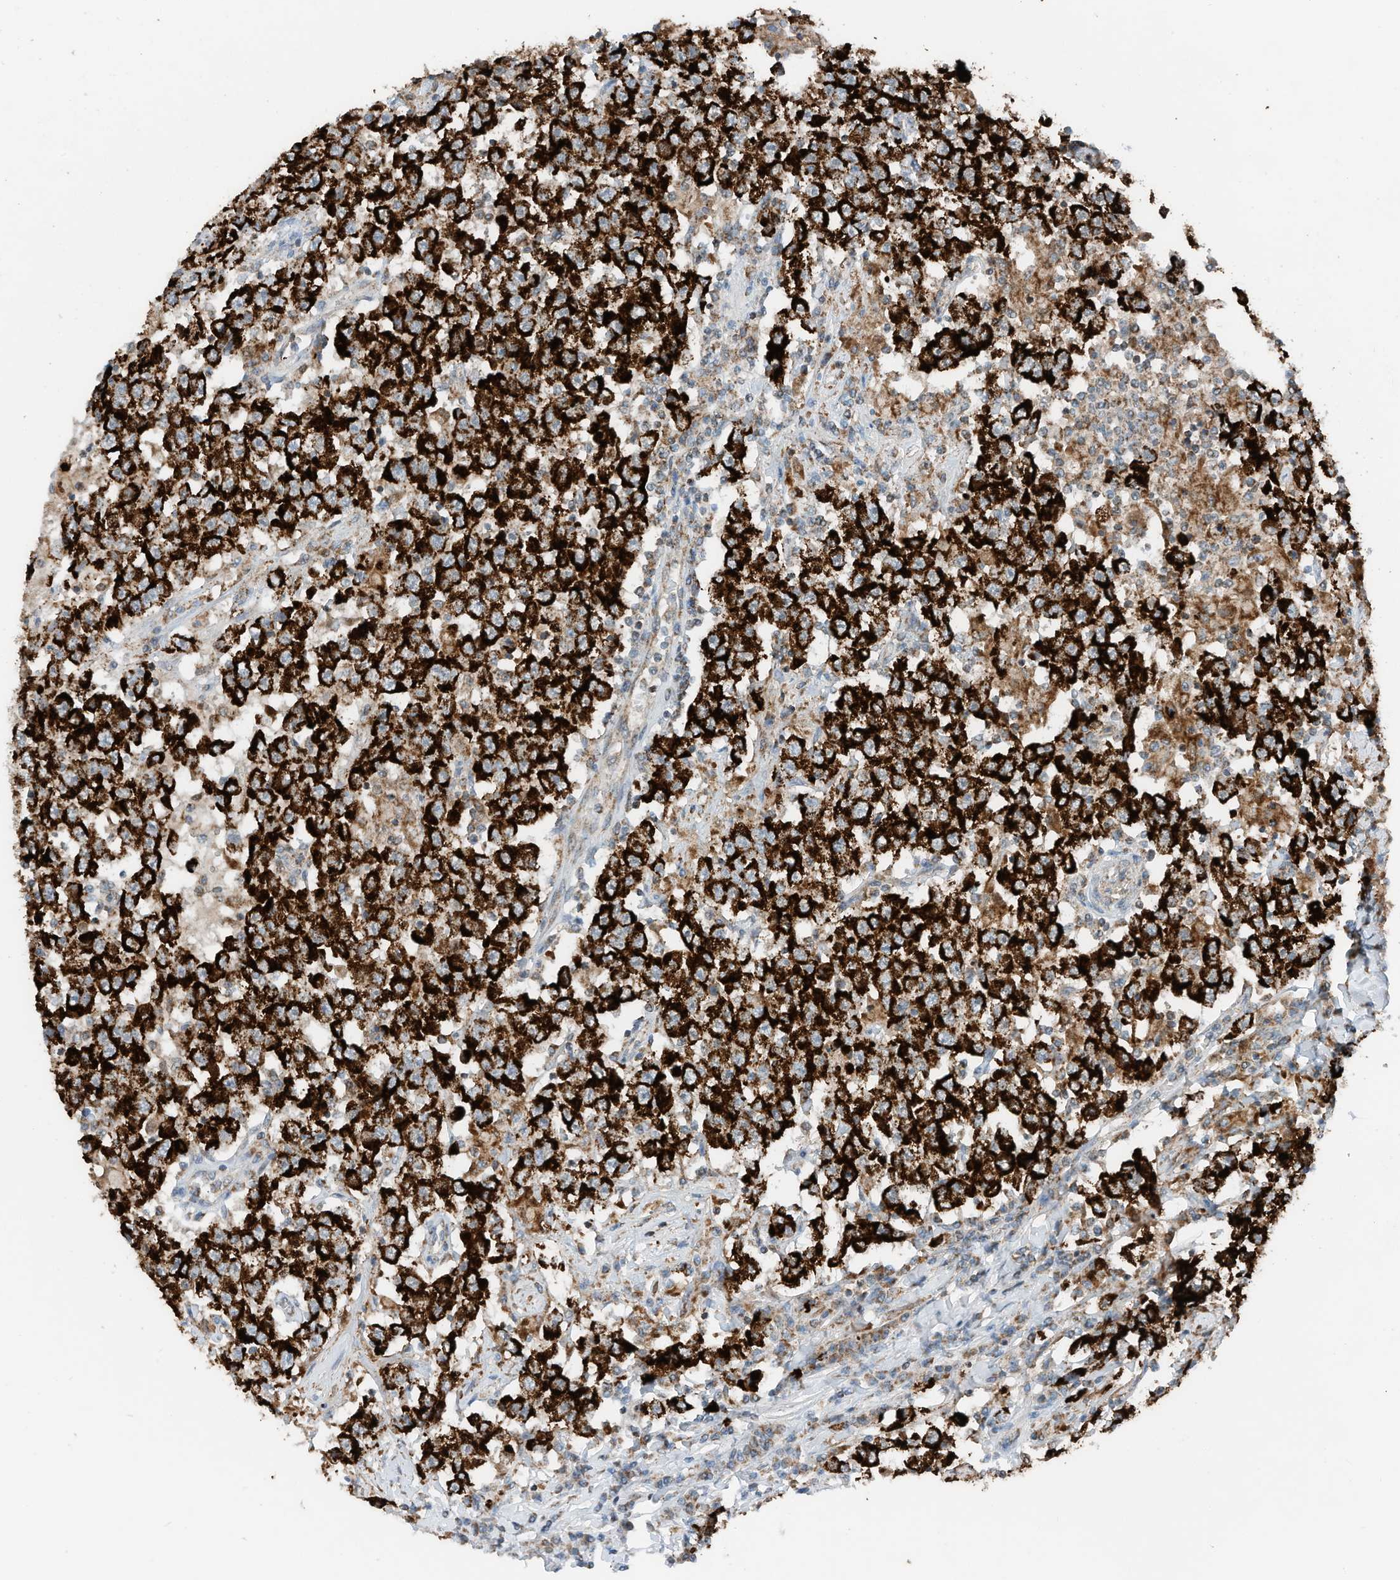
{"staining": {"intensity": "strong", "quantity": ">75%", "location": "cytoplasmic/membranous"}, "tissue": "testis cancer", "cell_type": "Tumor cells", "image_type": "cancer", "snomed": [{"axis": "morphology", "description": "Seminoma, NOS"}, {"axis": "topography", "description": "Testis"}], "caption": "Protein staining displays strong cytoplasmic/membranous positivity in approximately >75% of tumor cells in testis cancer (seminoma). (DAB (3,3'-diaminobenzidine) IHC, brown staining for protein, blue staining for nuclei).", "gene": "RMND1", "patient": {"sex": "male", "age": 41}}